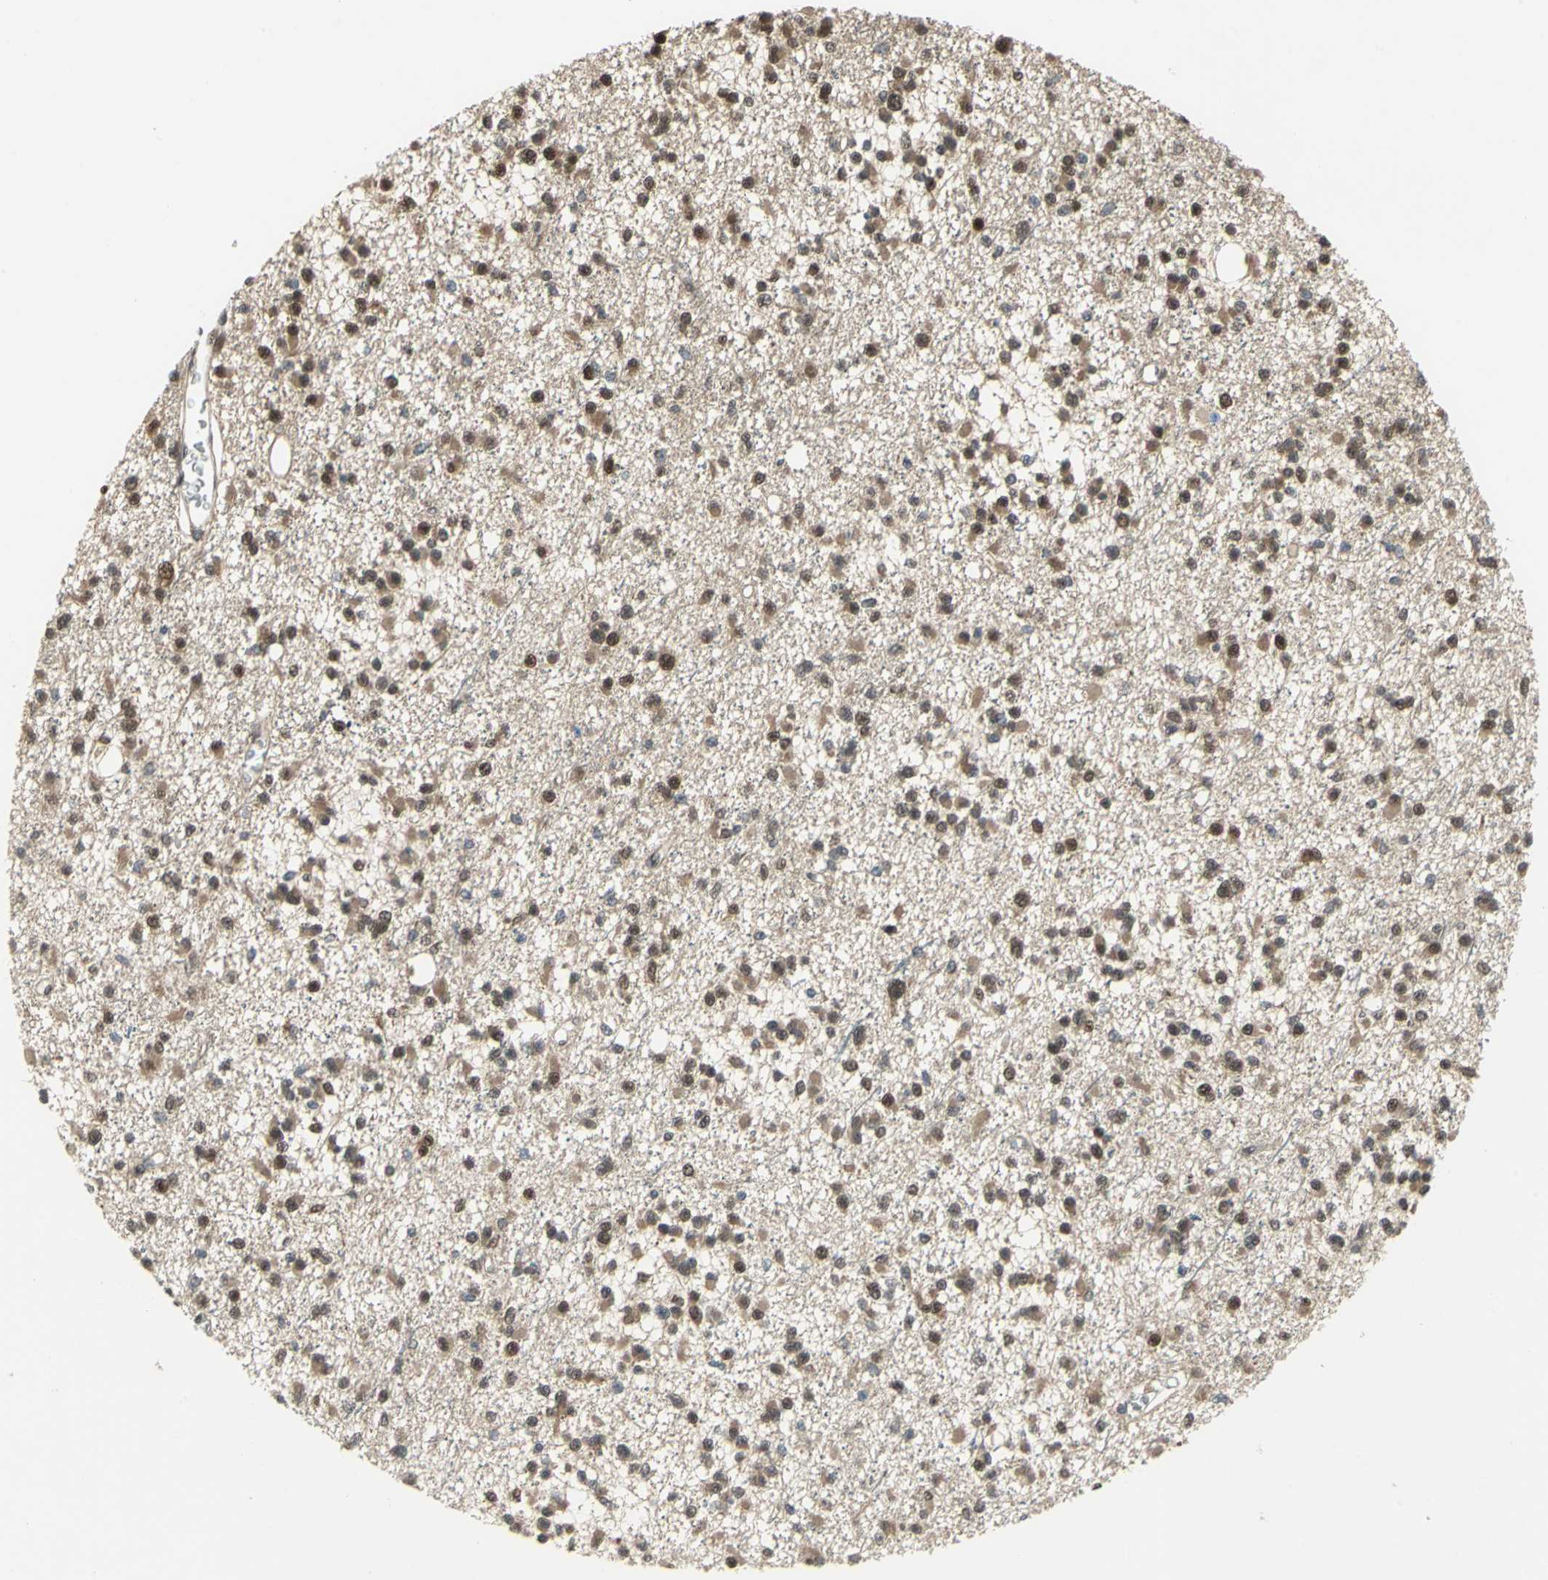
{"staining": {"intensity": "moderate", "quantity": ">75%", "location": "cytoplasmic/membranous,nuclear"}, "tissue": "glioma", "cell_type": "Tumor cells", "image_type": "cancer", "snomed": [{"axis": "morphology", "description": "Glioma, malignant, Low grade"}, {"axis": "topography", "description": "Brain"}], "caption": "DAB immunohistochemical staining of glioma reveals moderate cytoplasmic/membranous and nuclear protein expression in approximately >75% of tumor cells.", "gene": "COPS5", "patient": {"sex": "female", "age": 22}}